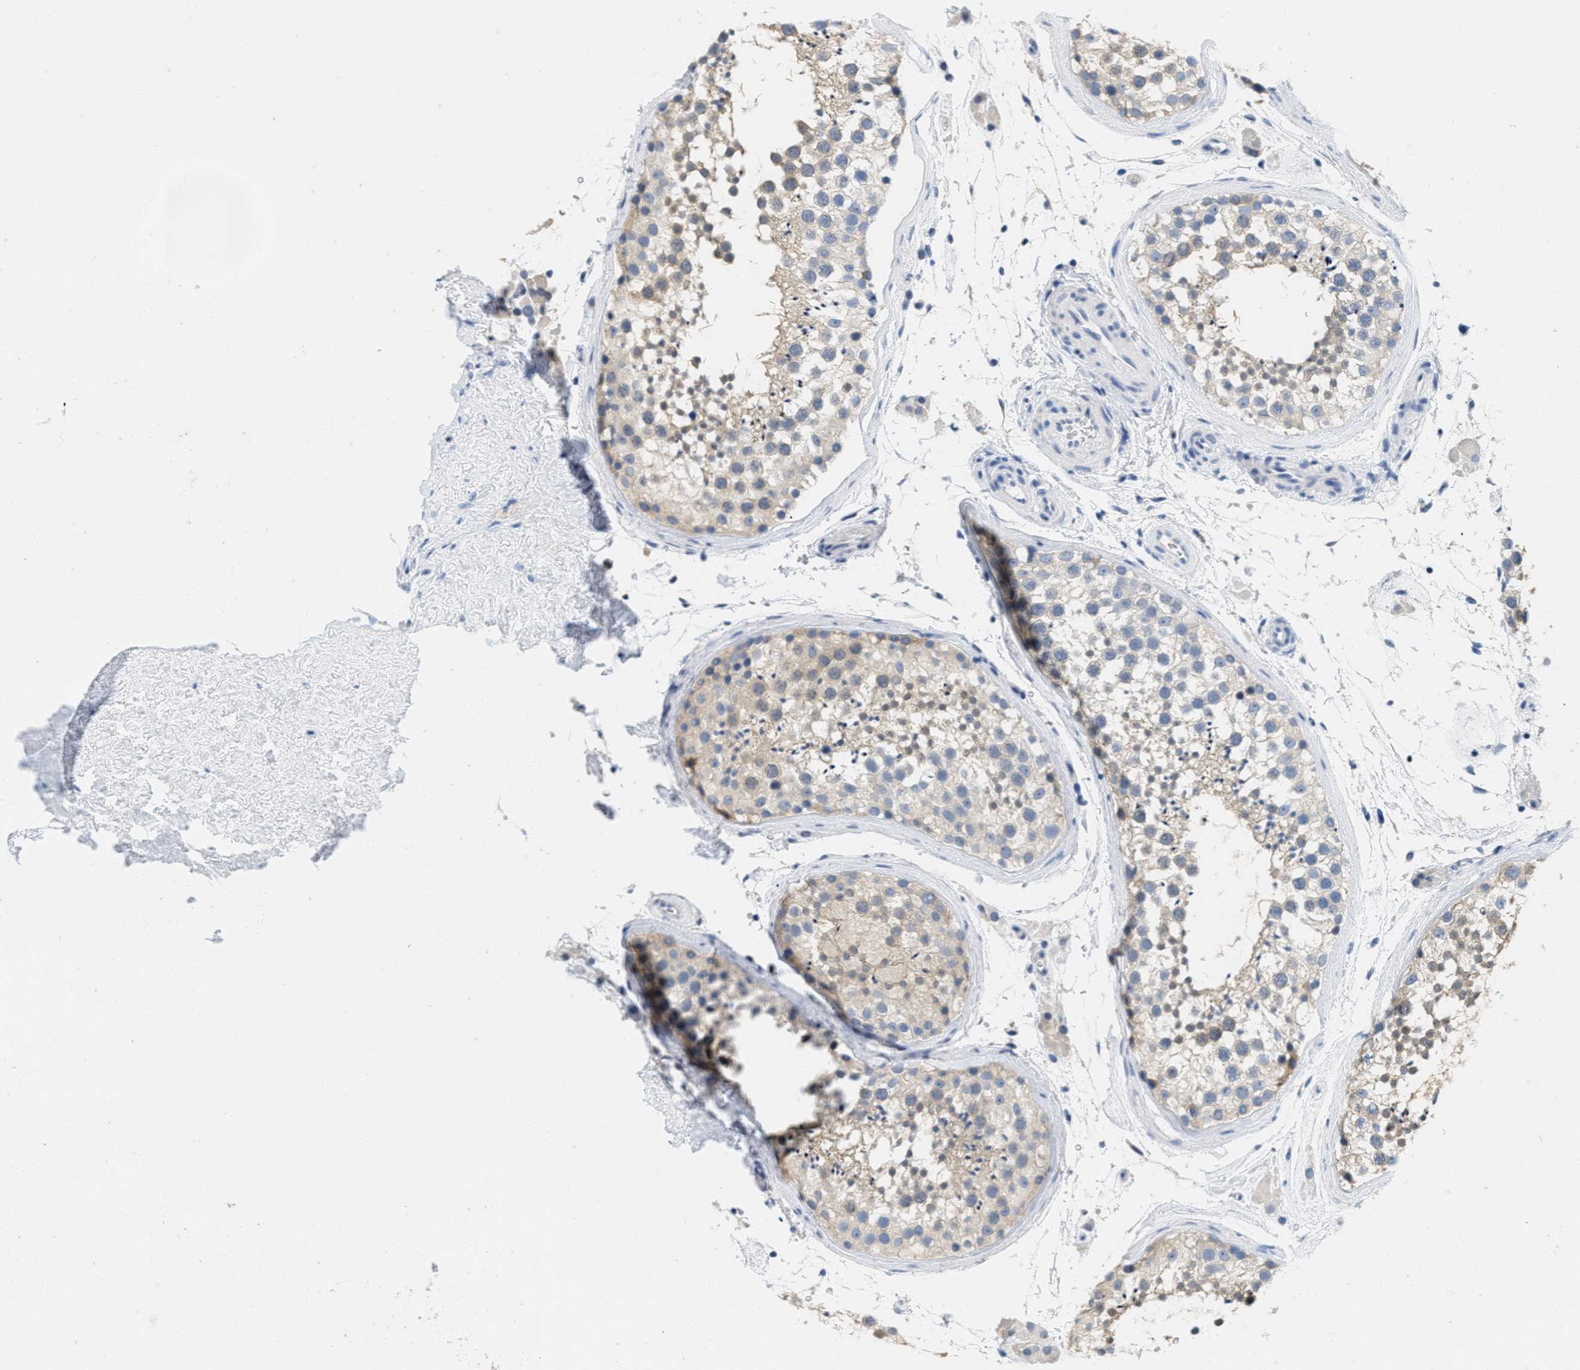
{"staining": {"intensity": "weak", "quantity": "<25%", "location": "cytoplasmic/membranous"}, "tissue": "testis", "cell_type": "Cells in seminiferous ducts", "image_type": "normal", "snomed": [{"axis": "morphology", "description": "Normal tissue, NOS"}, {"axis": "topography", "description": "Testis"}], "caption": "Human testis stained for a protein using immunohistochemistry (IHC) shows no staining in cells in seminiferous ducts.", "gene": "ABCB11", "patient": {"sex": "male", "age": 46}}